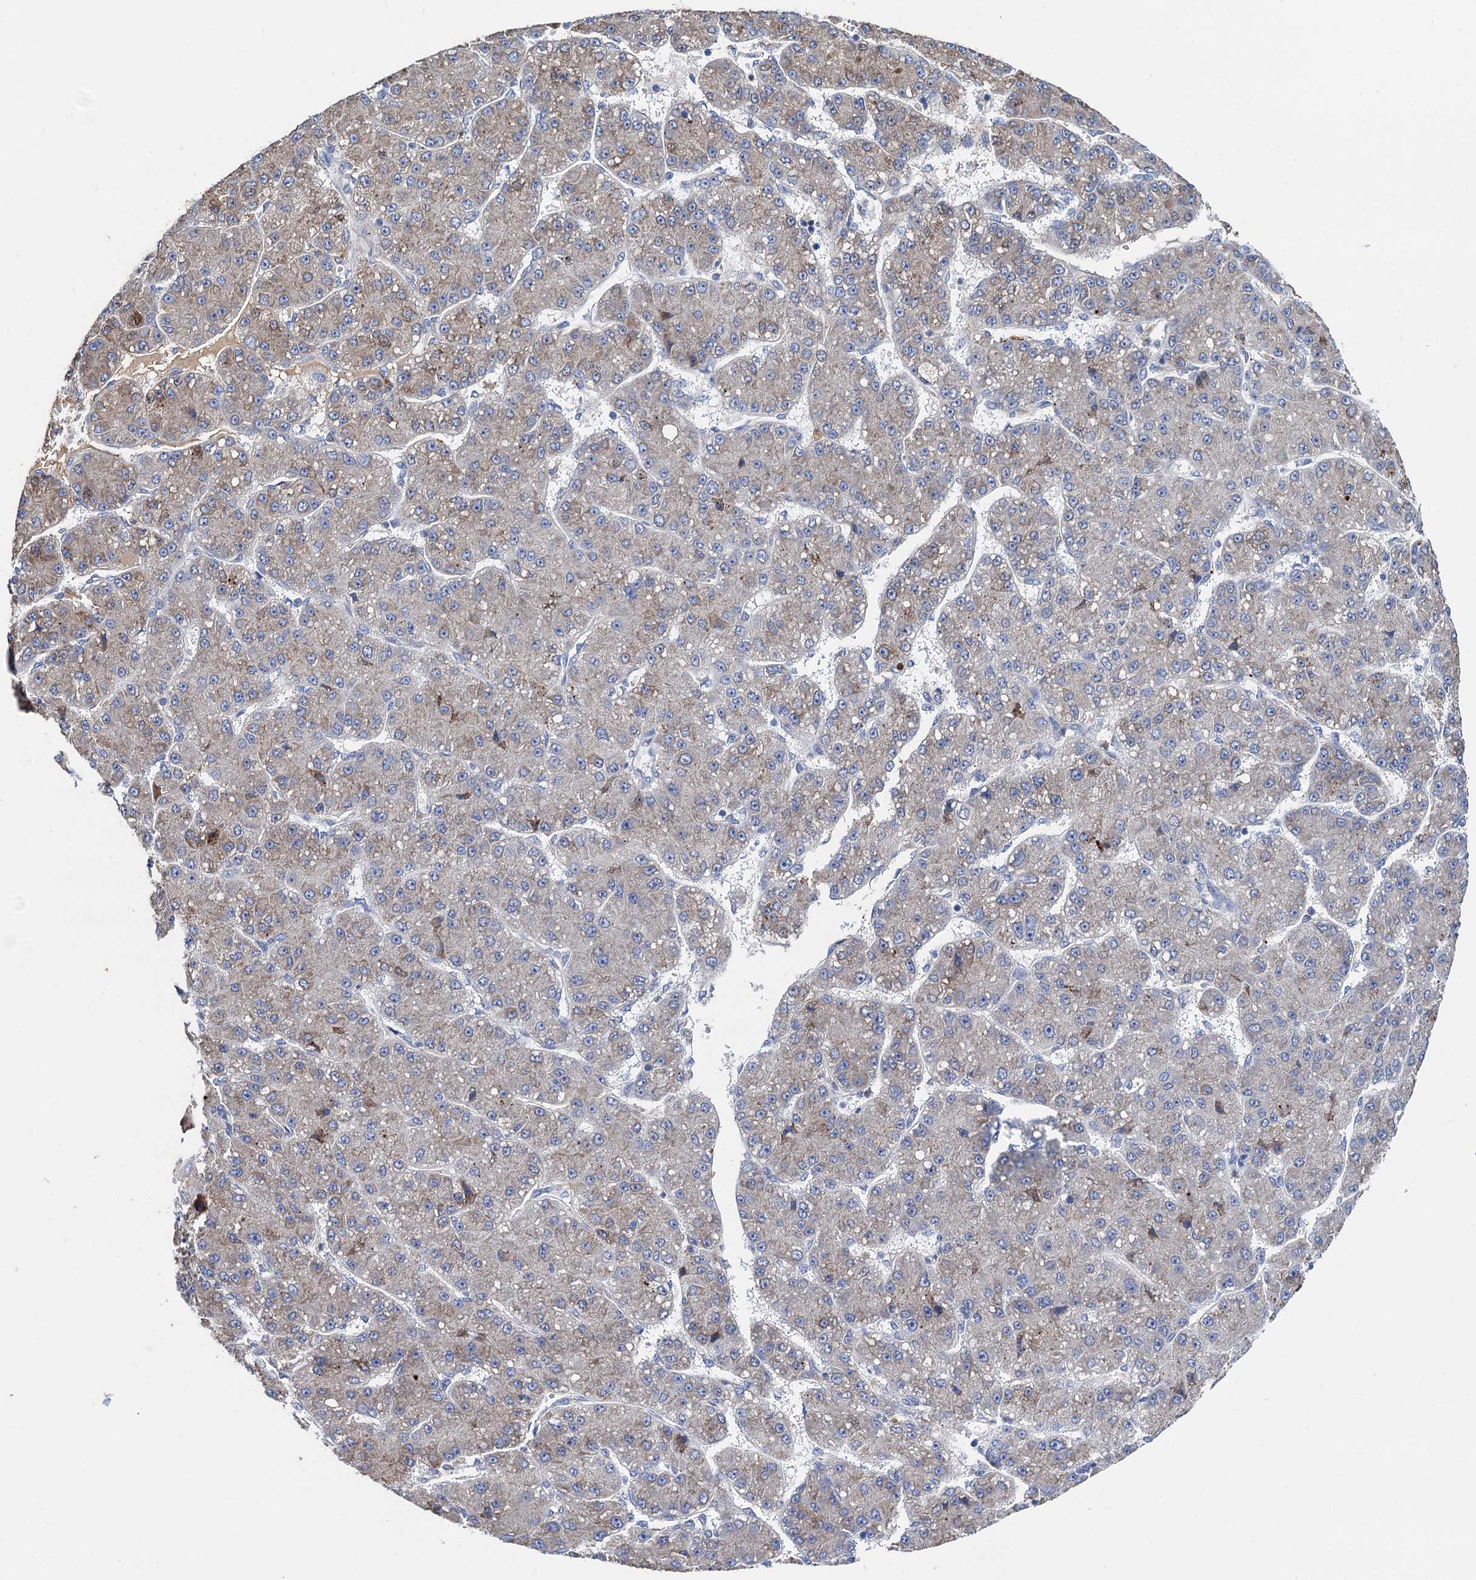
{"staining": {"intensity": "weak", "quantity": "25%-75%", "location": "cytoplasmic/membranous"}, "tissue": "liver cancer", "cell_type": "Tumor cells", "image_type": "cancer", "snomed": [{"axis": "morphology", "description": "Carcinoma, Hepatocellular, NOS"}, {"axis": "topography", "description": "Liver"}], "caption": "IHC of human liver cancer reveals low levels of weak cytoplasmic/membranous staining in approximately 25%-75% of tumor cells.", "gene": "FREM3", "patient": {"sex": "male", "age": 67}}